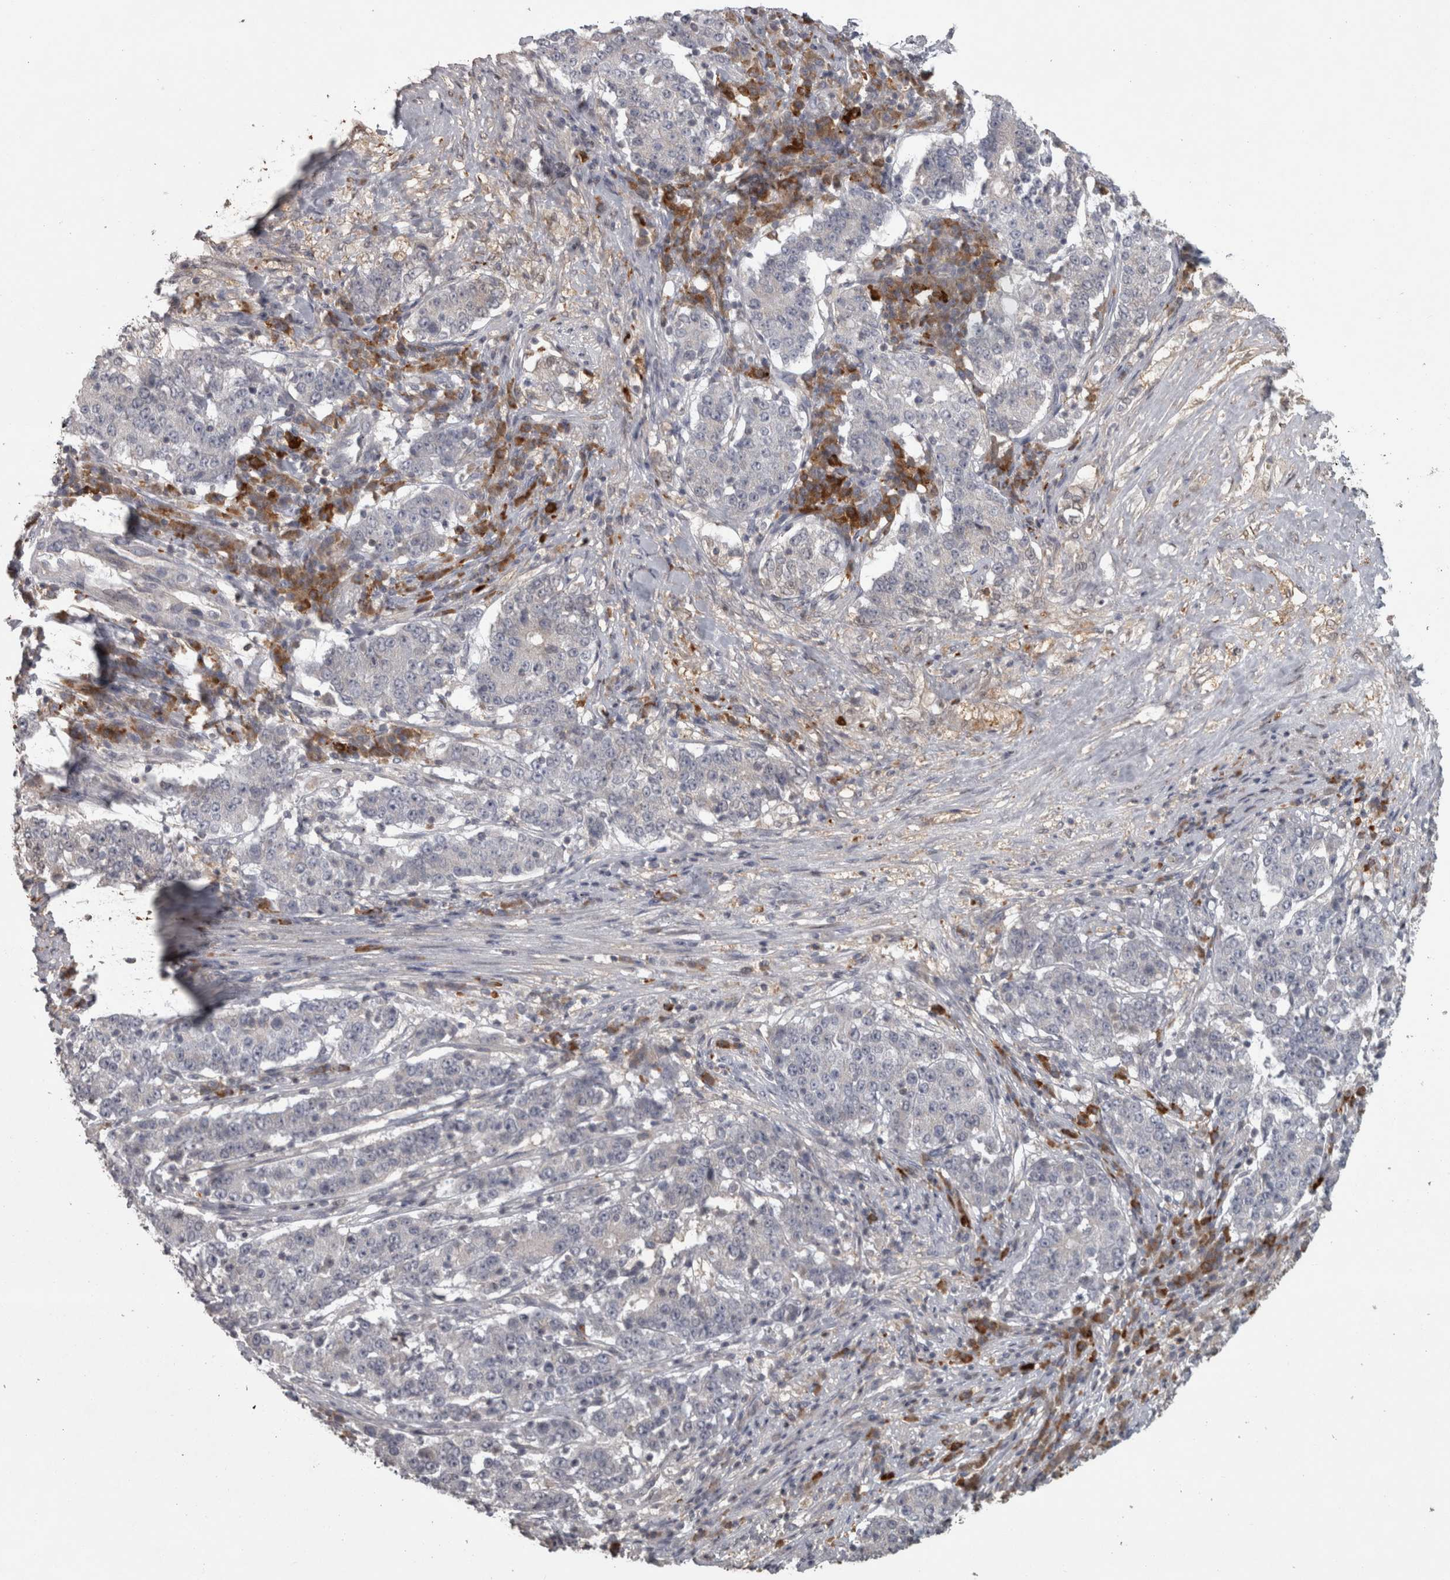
{"staining": {"intensity": "negative", "quantity": "none", "location": "none"}, "tissue": "stomach cancer", "cell_type": "Tumor cells", "image_type": "cancer", "snomed": [{"axis": "morphology", "description": "Adenocarcinoma, NOS"}, {"axis": "topography", "description": "Stomach"}], "caption": "High power microscopy histopathology image of an immunohistochemistry (IHC) histopathology image of stomach cancer (adenocarcinoma), revealing no significant positivity in tumor cells.", "gene": "SLCO5A1", "patient": {"sex": "male", "age": 59}}